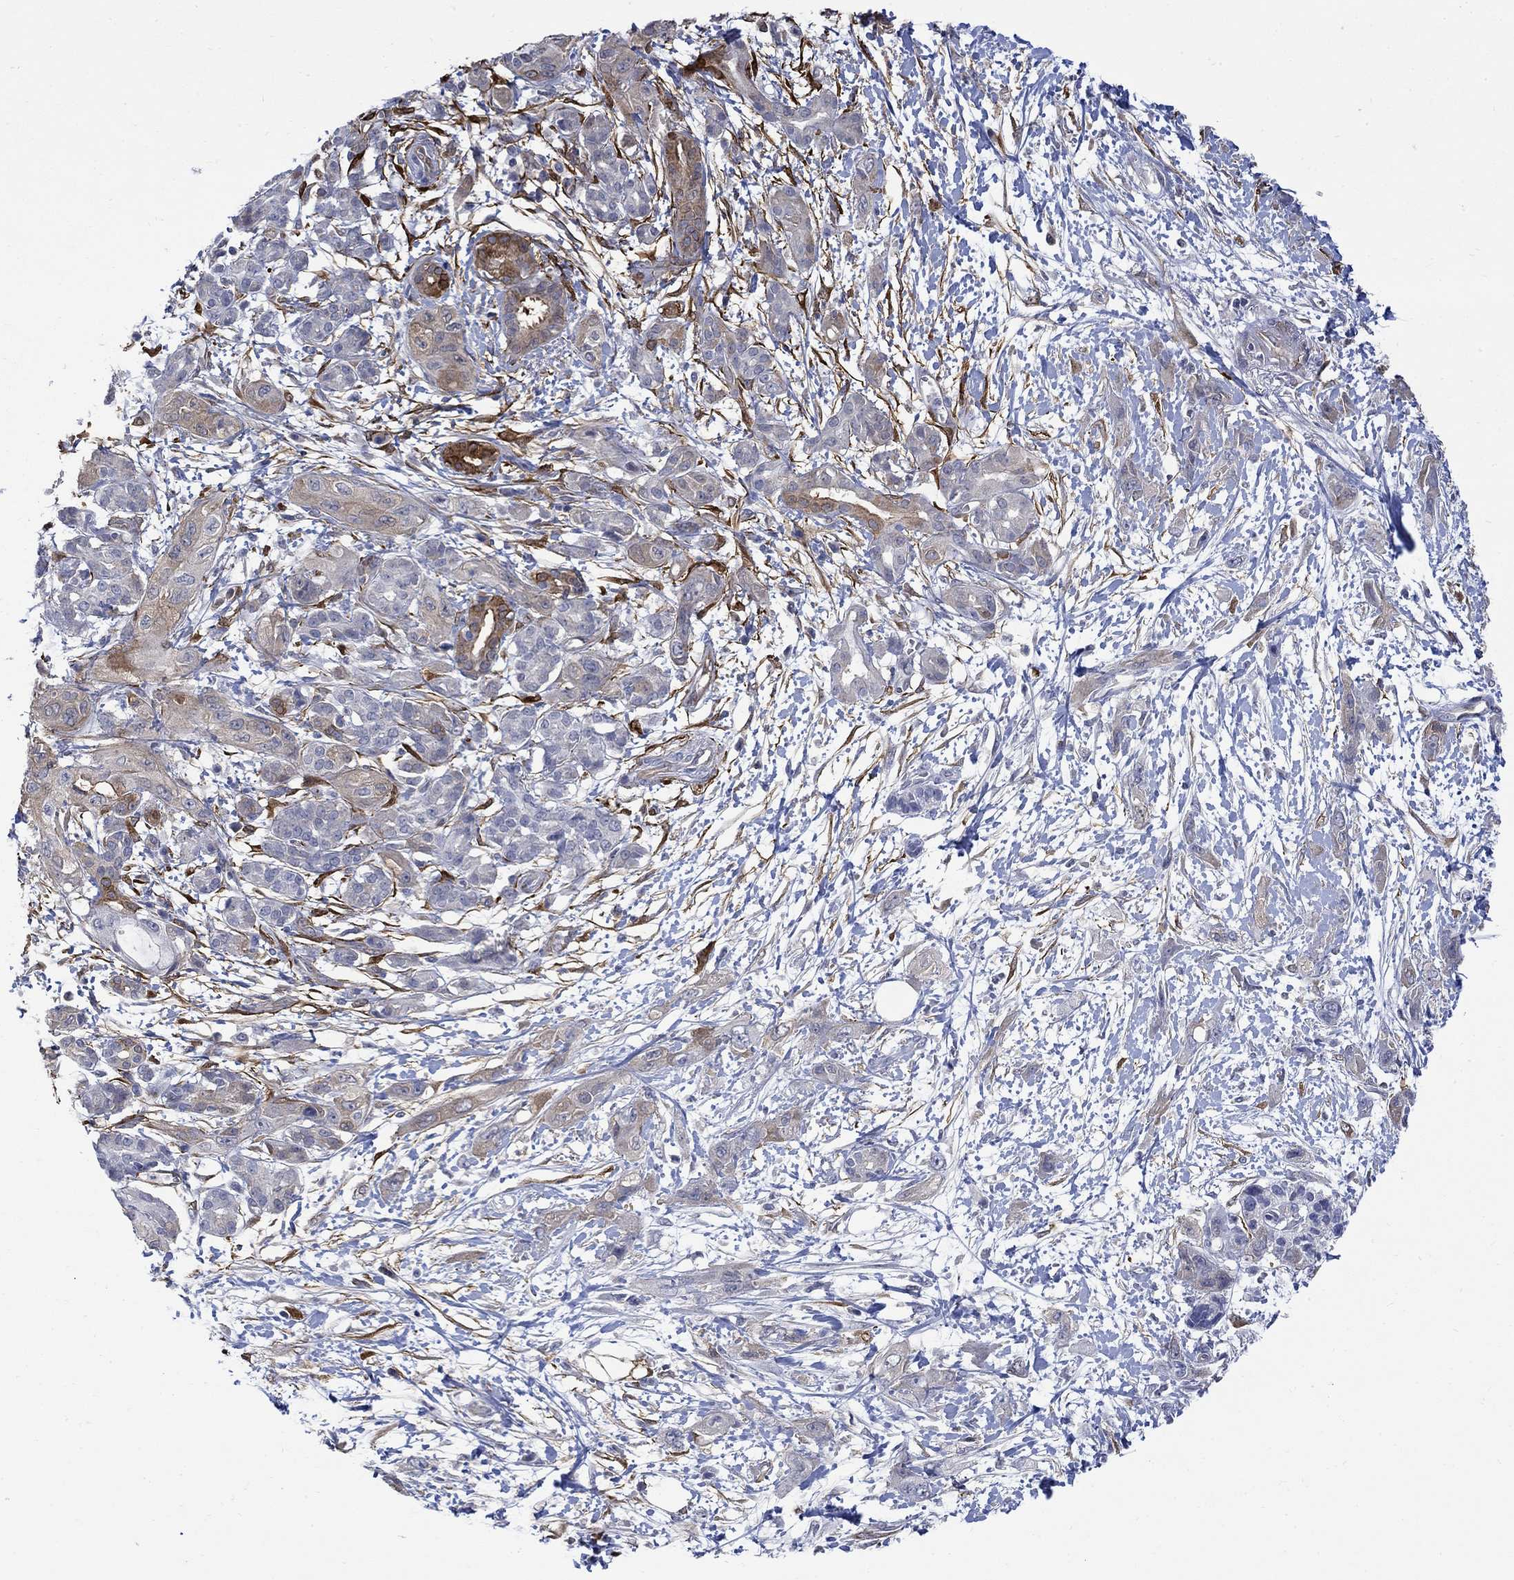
{"staining": {"intensity": "moderate", "quantity": "<25%", "location": "cytoplasmic/membranous"}, "tissue": "pancreatic cancer", "cell_type": "Tumor cells", "image_type": "cancer", "snomed": [{"axis": "morphology", "description": "Adenocarcinoma, NOS"}, {"axis": "topography", "description": "Pancreas"}], "caption": "A high-resolution micrograph shows immunohistochemistry staining of pancreatic cancer, which shows moderate cytoplasmic/membranous expression in approximately <25% of tumor cells. The staining is performed using DAB (3,3'-diaminobenzidine) brown chromogen to label protein expression. The nuclei are counter-stained blue using hematoxylin.", "gene": "TGM2", "patient": {"sex": "male", "age": 72}}